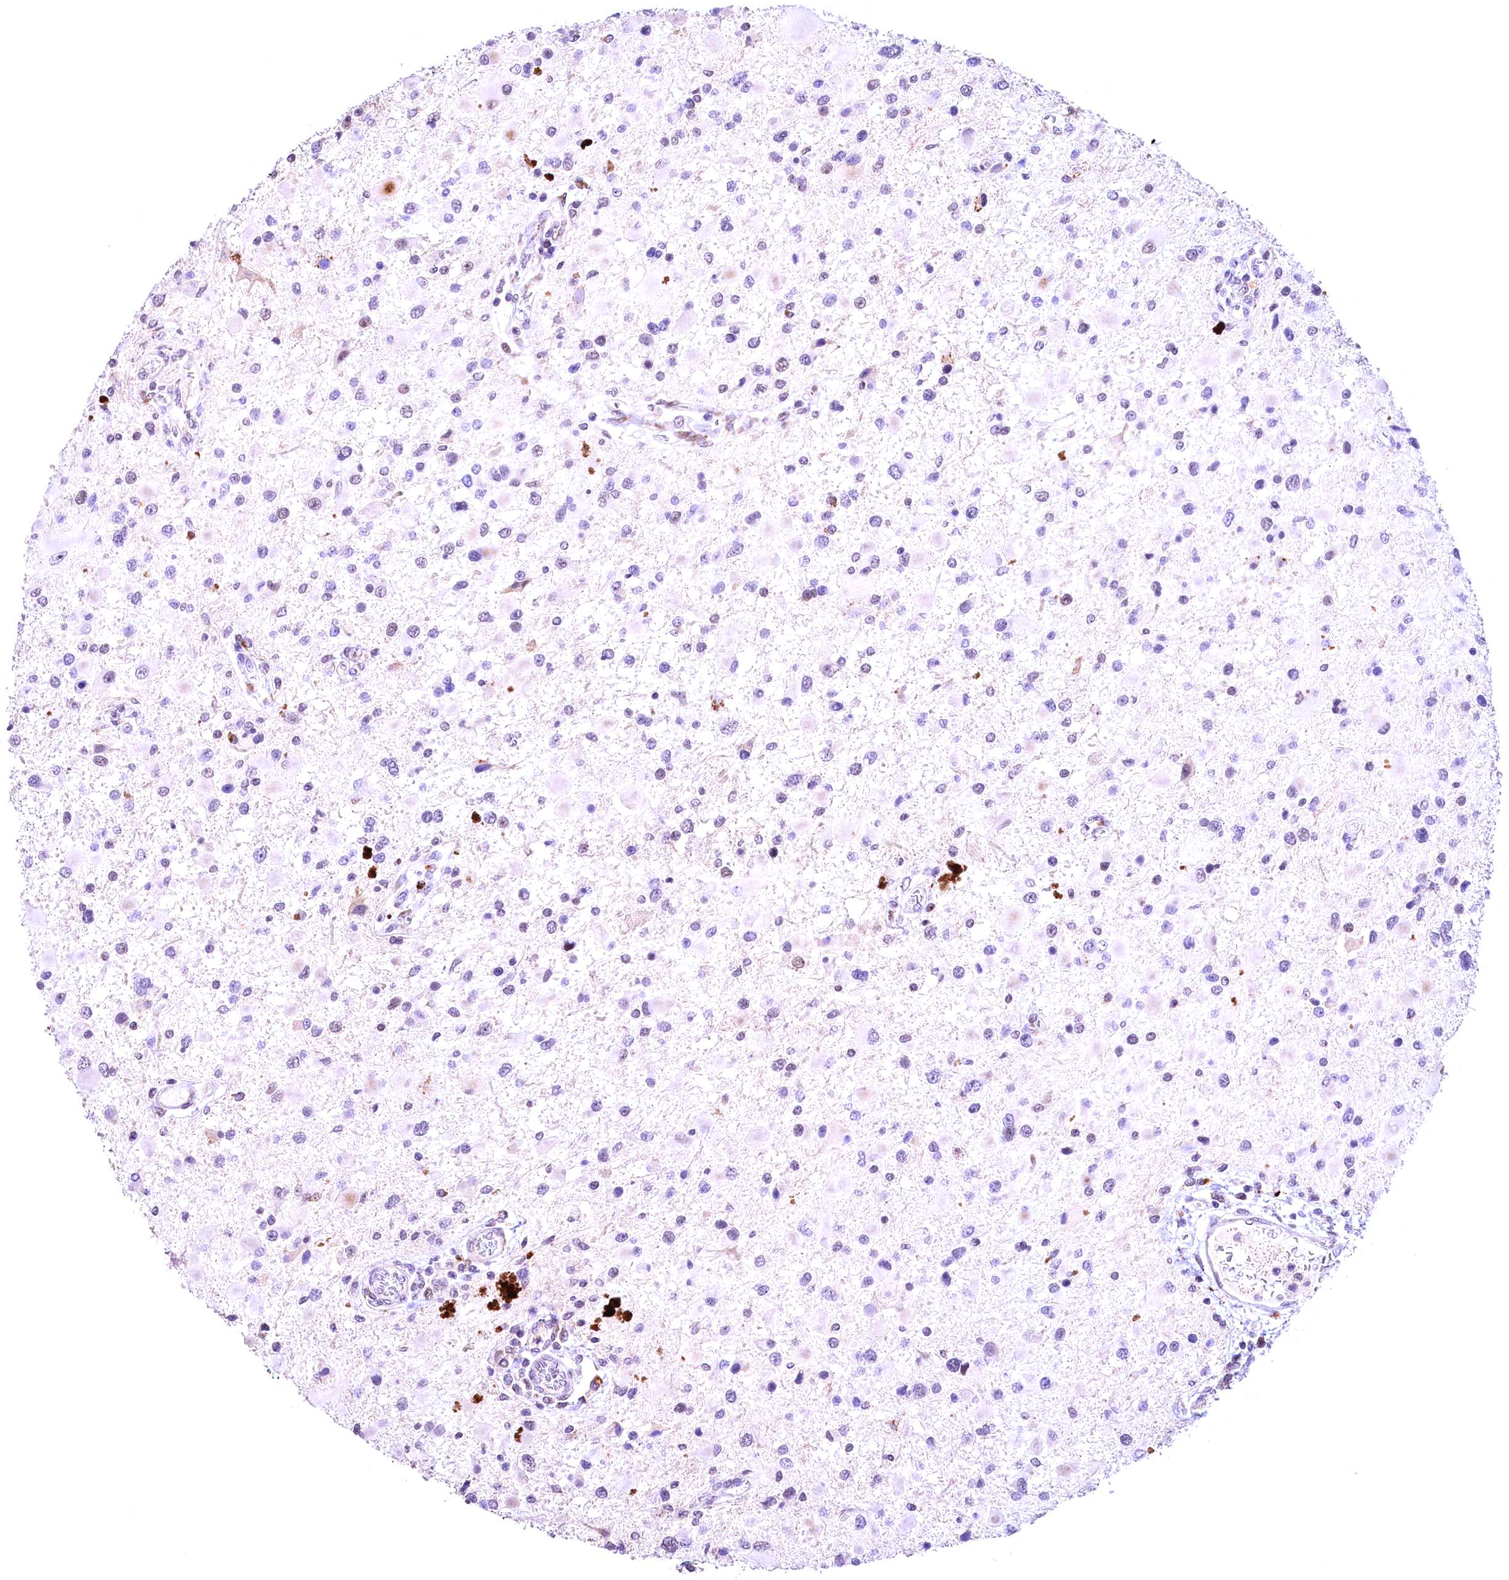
{"staining": {"intensity": "negative", "quantity": "none", "location": "none"}, "tissue": "glioma", "cell_type": "Tumor cells", "image_type": "cancer", "snomed": [{"axis": "morphology", "description": "Glioma, malignant, High grade"}, {"axis": "topography", "description": "Brain"}], "caption": "Tumor cells are negative for protein expression in human high-grade glioma (malignant).", "gene": "FBXO45", "patient": {"sex": "male", "age": 53}}